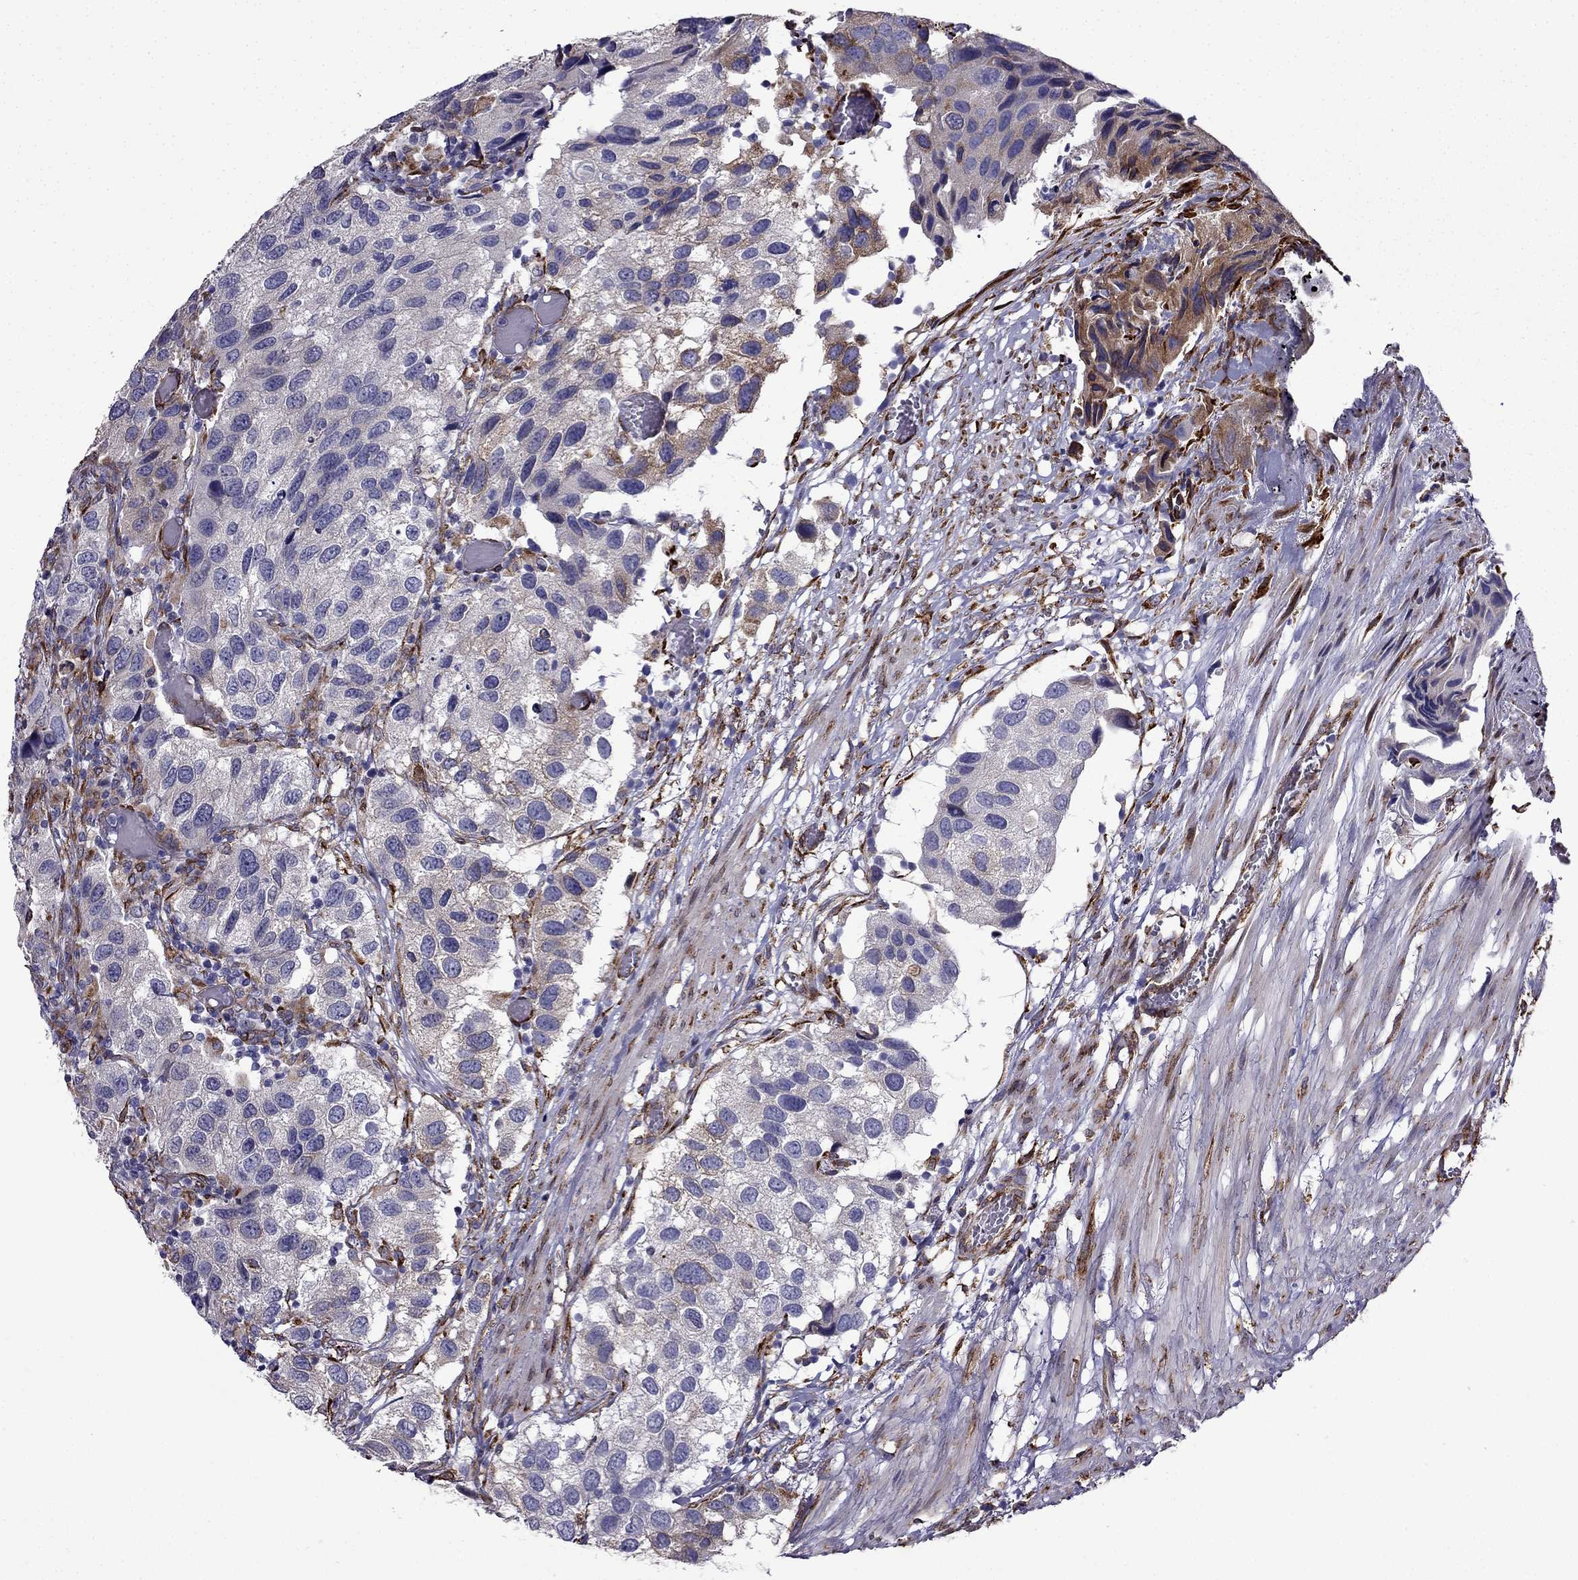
{"staining": {"intensity": "negative", "quantity": "none", "location": "none"}, "tissue": "urothelial cancer", "cell_type": "Tumor cells", "image_type": "cancer", "snomed": [{"axis": "morphology", "description": "Urothelial carcinoma, High grade"}, {"axis": "topography", "description": "Urinary bladder"}], "caption": "An immunohistochemistry histopathology image of urothelial cancer is shown. There is no staining in tumor cells of urothelial cancer.", "gene": "IKBIP", "patient": {"sex": "male", "age": 79}}